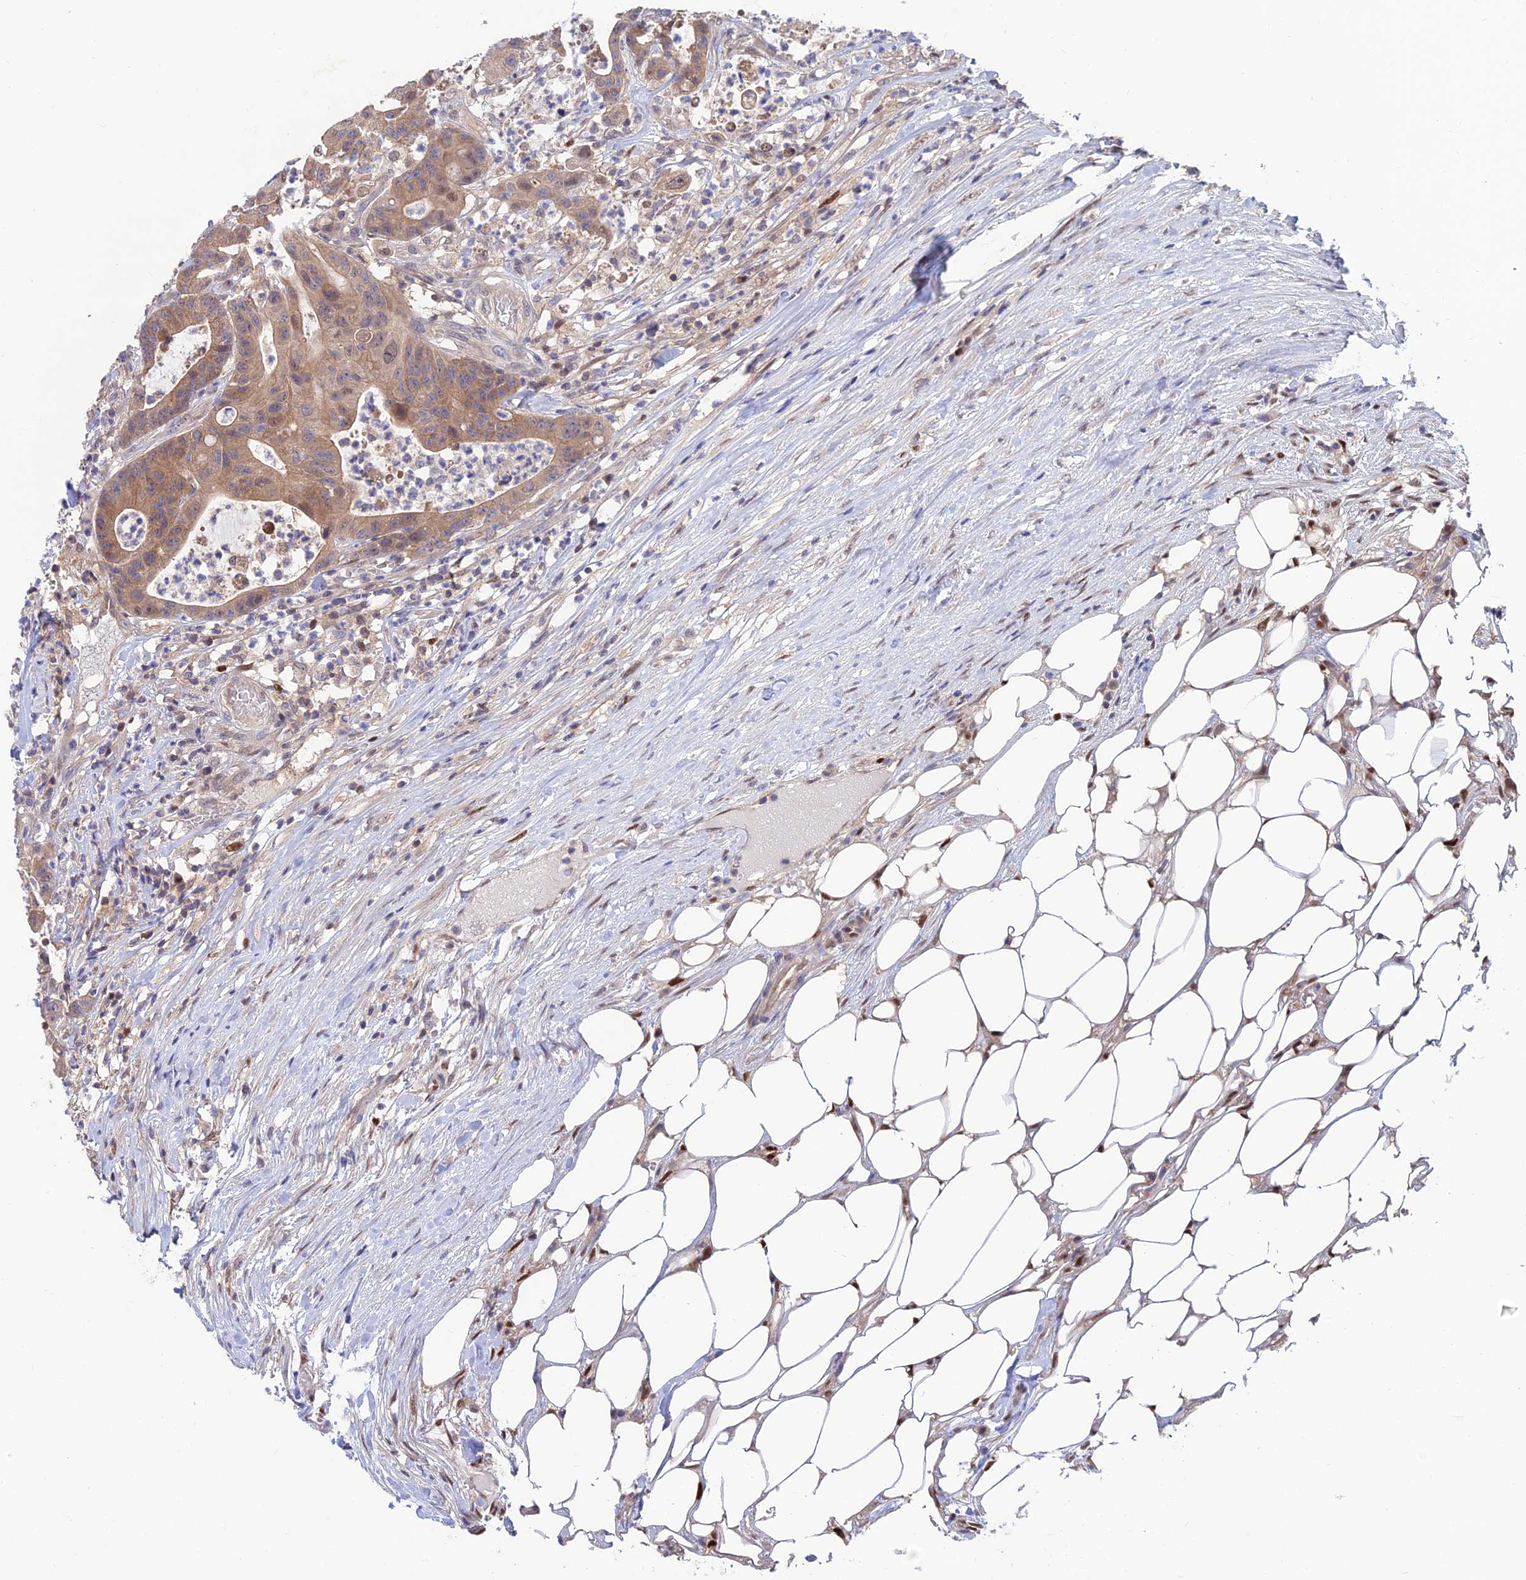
{"staining": {"intensity": "moderate", "quantity": ">75%", "location": "cytoplasmic/membranous"}, "tissue": "colorectal cancer", "cell_type": "Tumor cells", "image_type": "cancer", "snomed": [{"axis": "morphology", "description": "Adenocarcinoma, NOS"}, {"axis": "topography", "description": "Colon"}], "caption": "A photomicrograph of human colorectal cancer (adenocarcinoma) stained for a protein shows moderate cytoplasmic/membranous brown staining in tumor cells. (Stains: DAB (3,3'-diaminobenzidine) in brown, nuclei in blue, Microscopy: brightfield microscopy at high magnification).", "gene": "DNPEP", "patient": {"sex": "female", "age": 84}}